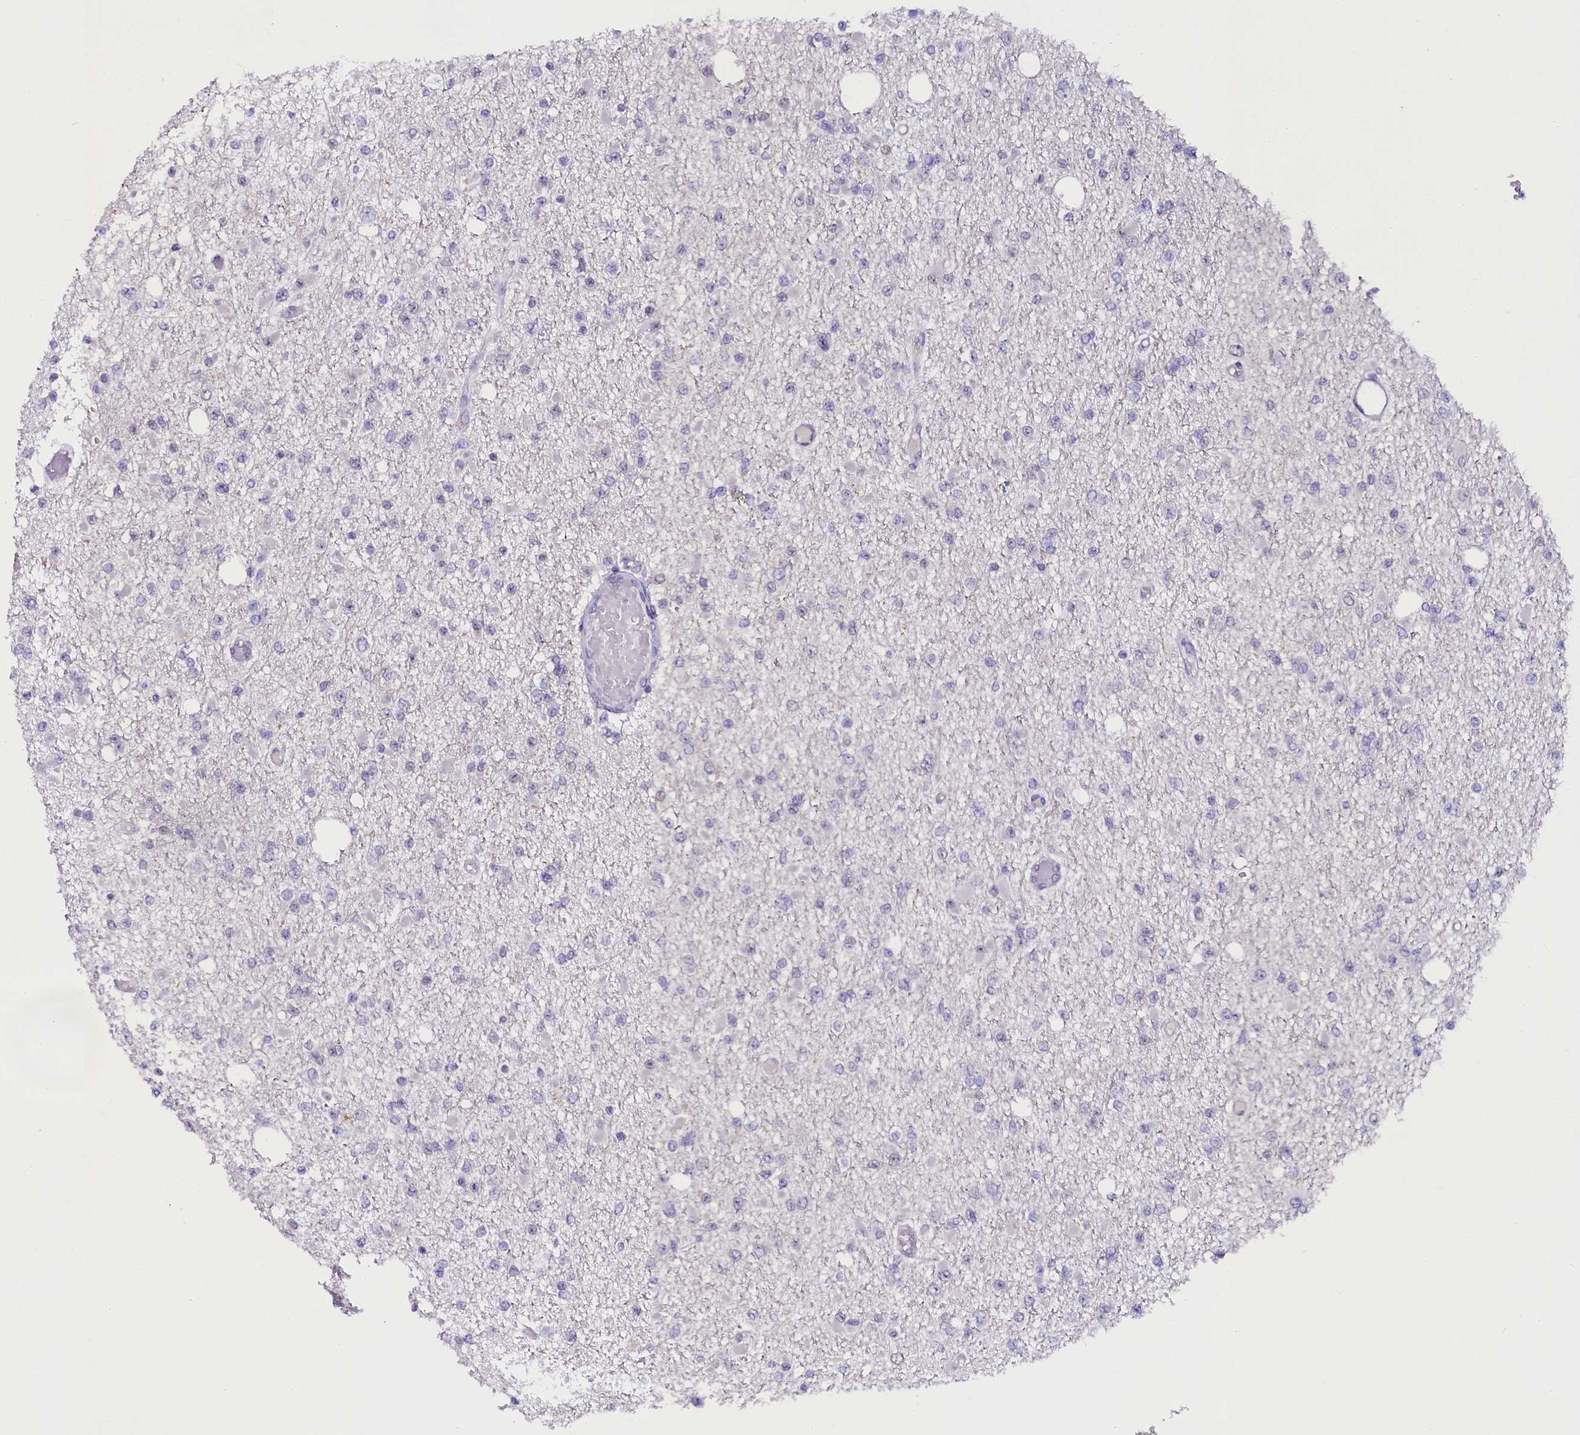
{"staining": {"intensity": "negative", "quantity": "none", "location": "none"}, "tissue": "glioma", "cell_type": "Tumor cells", "image_type": "cancer", "snomed": [{"axis": "morphology", "description": "Glioma, malignant, Low grade"}, {"axis": "topography", "description": "Brain"}], "caption": "The image reveals no significant positivity in tumor cells of malignant low-grade glioma.", "gene": "OSGEP", "patient": {"sex": "female", "age": 22}}